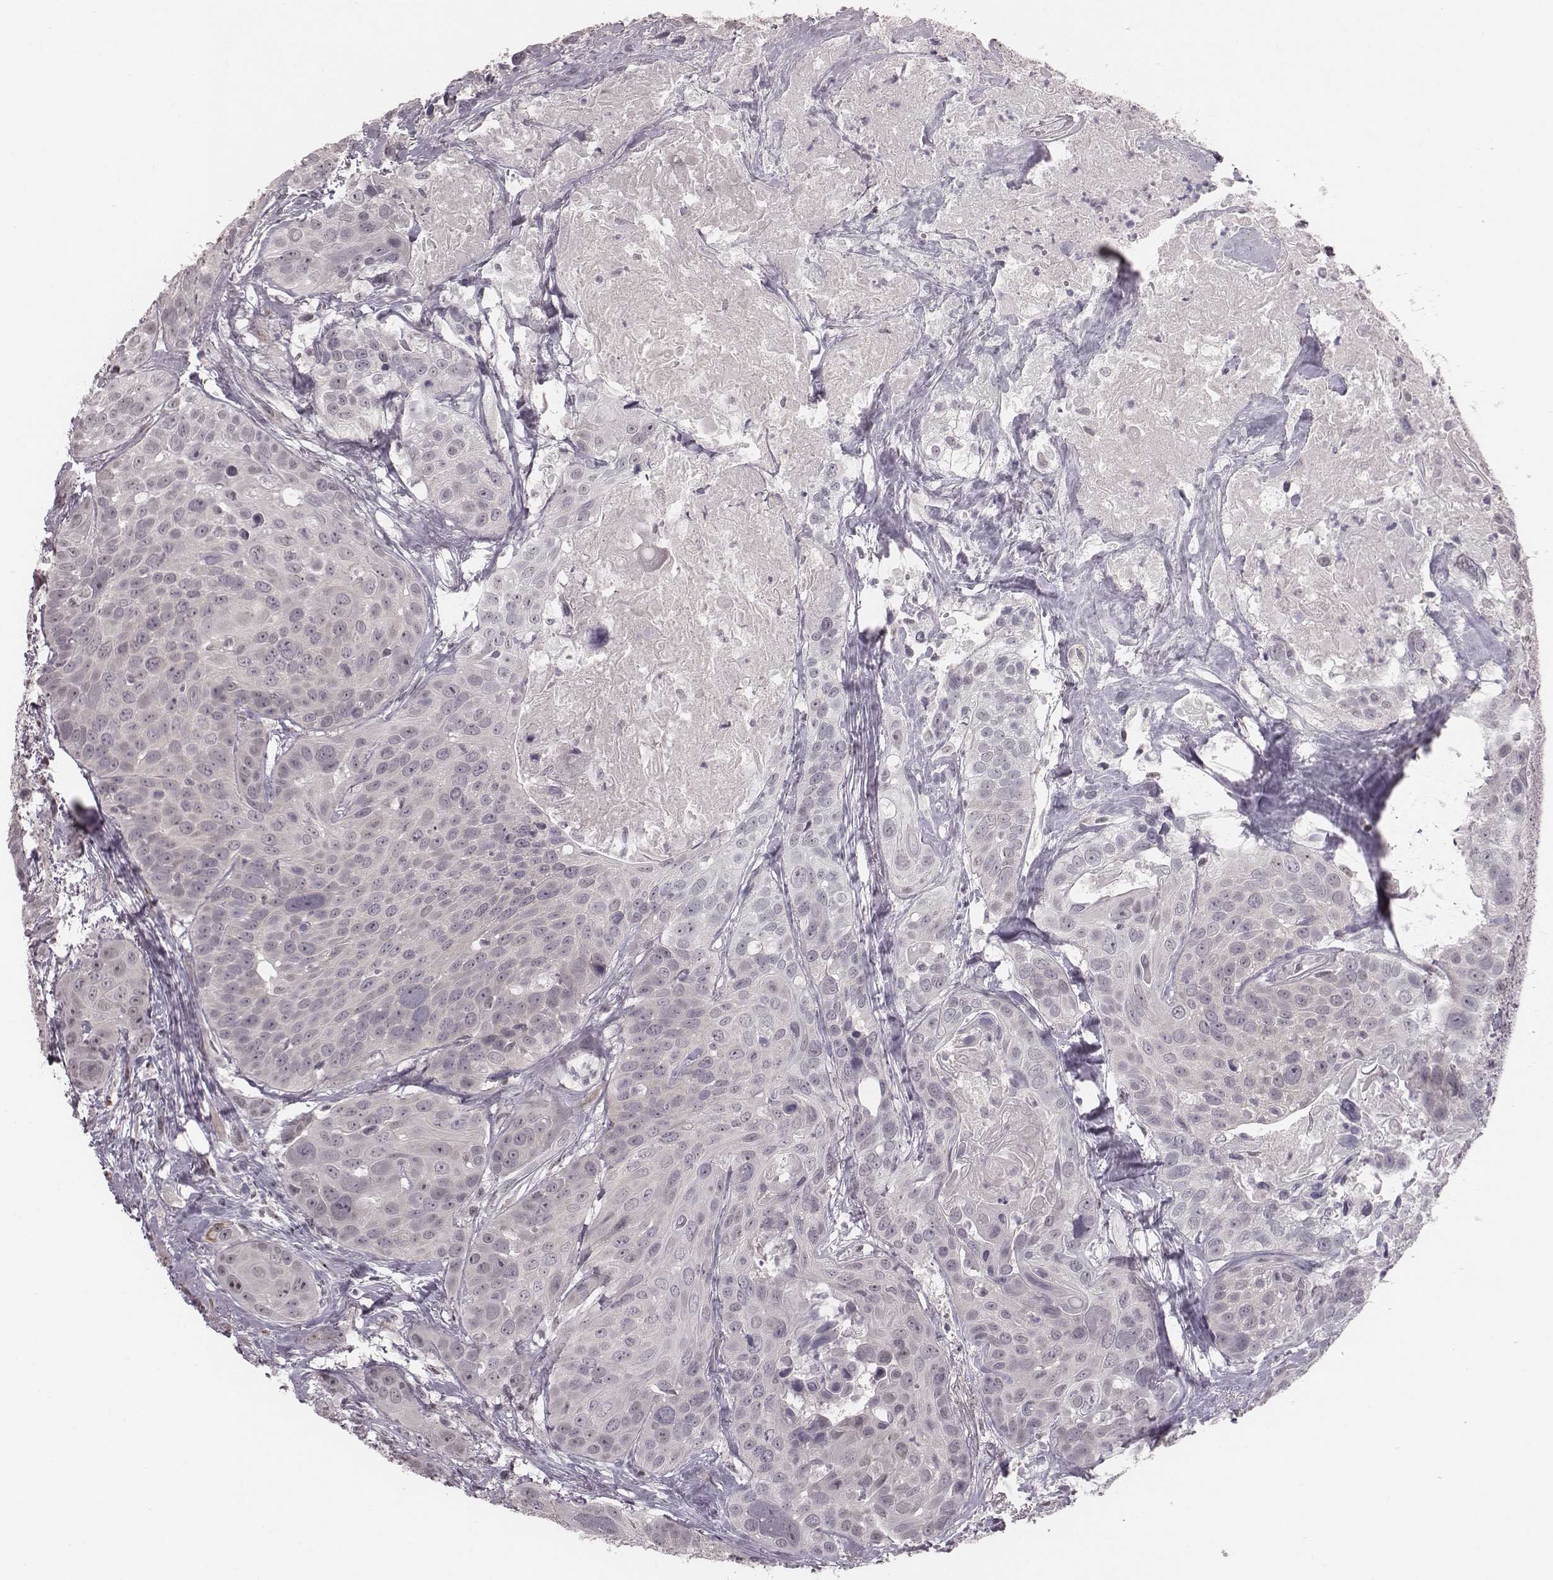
{"staining": {"intensity": "negative", "quantity": "none", "location": "none"}, "tissue": "head and neck cancer", "cell_type": "Tumor cells", "image_type": "cancer", "snomed": [{"axis": "morphology", "description": "Squamous cell carcinoma, NOS"}, {"axis": "topography", "description": "Oral tissue"}, {"axis": "topography", "description": "Head-Neck"}], "caption": "An image of head and neck cancer (squamous cell carcinoma) stained for a protein demonstrates no brown staining in tumor cells. (DAB immunohistochemistry, high magnification).", "gene": "RPGRIP1", "patient": {"sex": "male", "age": 56}}